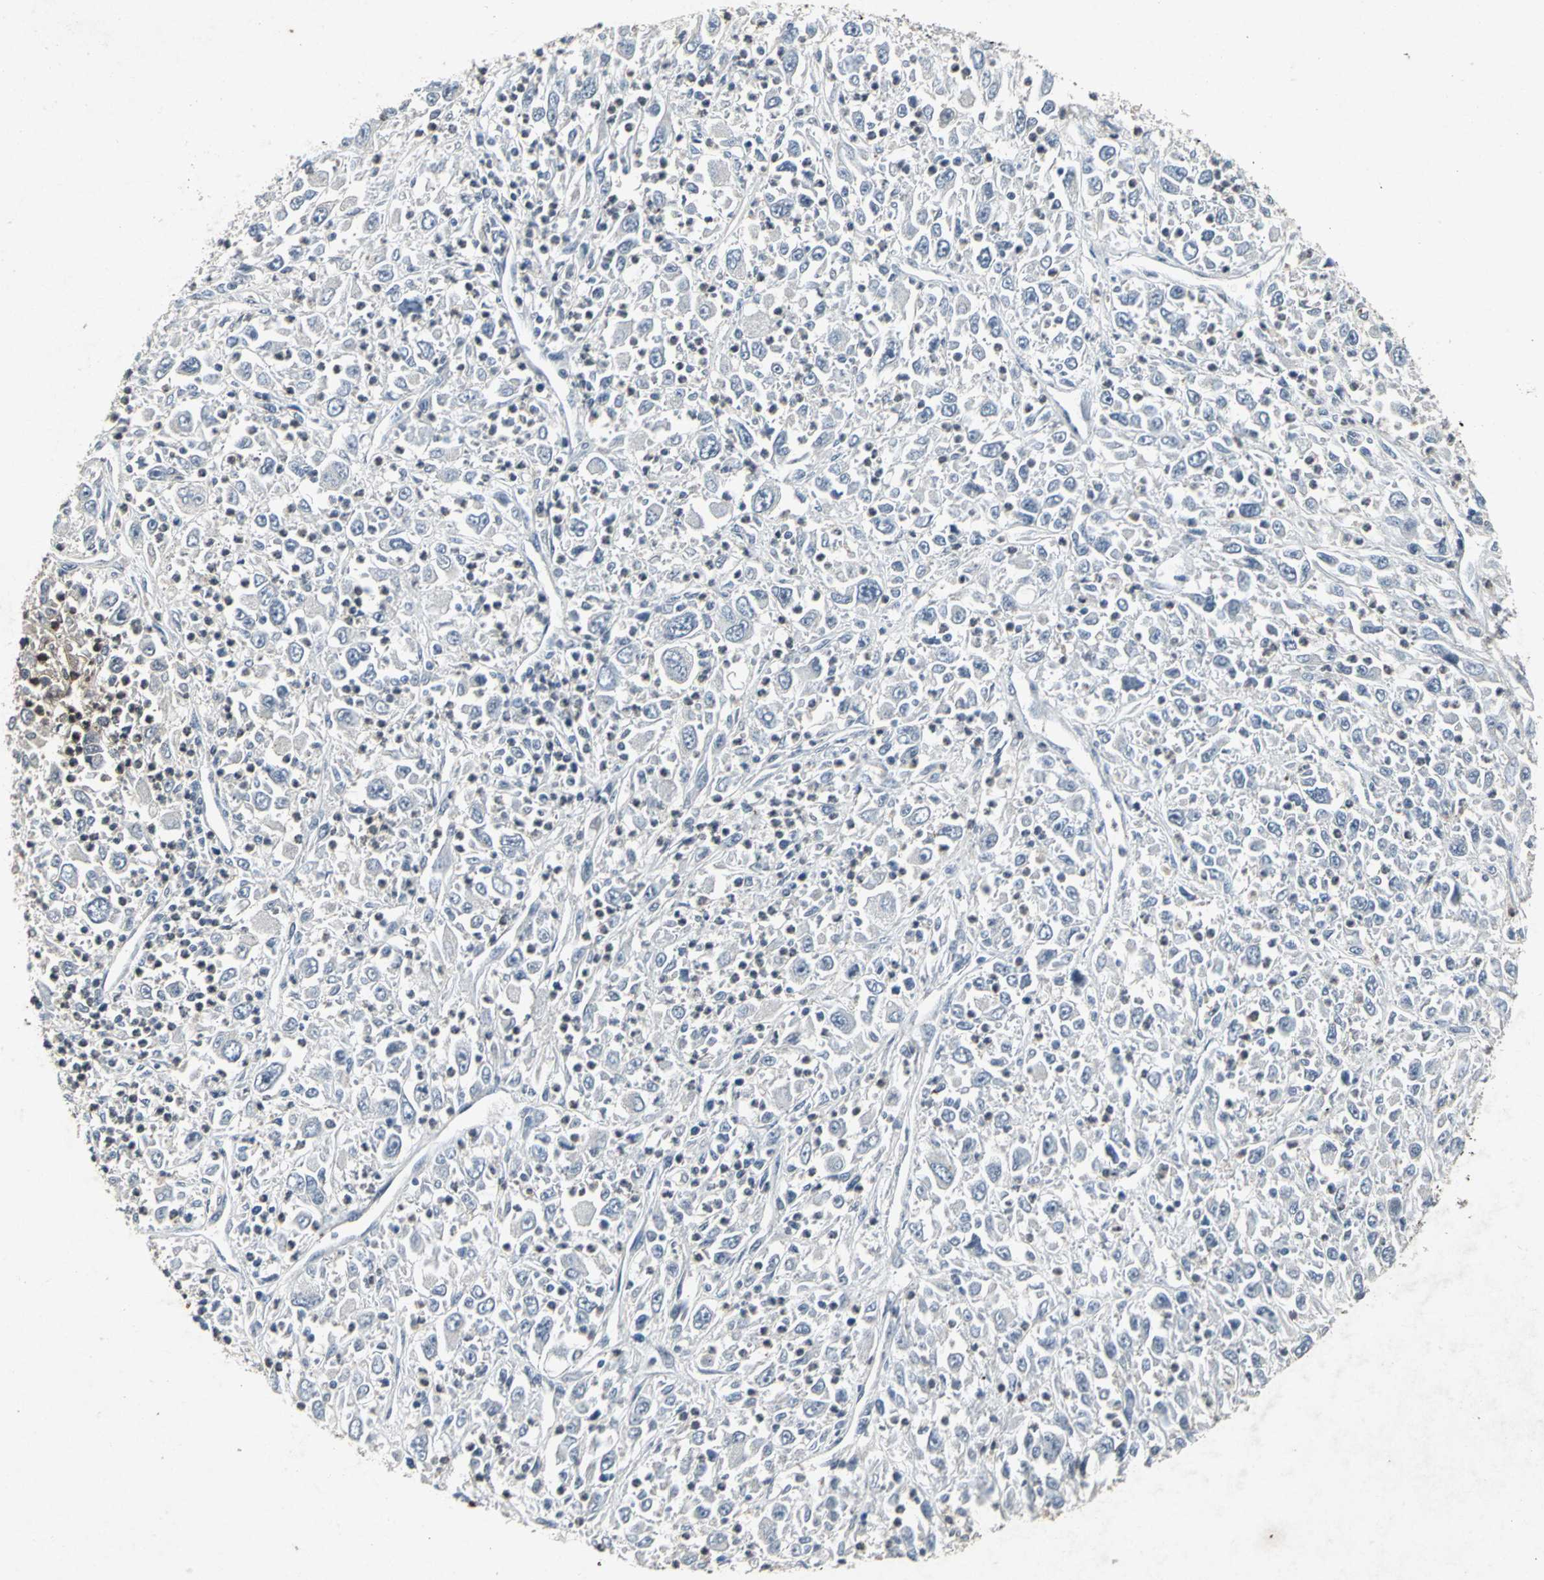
{"staining": {"intensity": "negative", "quantity": "none", "location": "none"}, "tissue": "melanoma", "cell_type": "Tumor cells", "image_type": "cancer", "snomed": [{"axis": "morphology", "description": "Malignant melanoma, Metastatic site"}, {"axis": "topography", "description": "Skin"}], "caption": "IHC image of melanoma stained for a protein (brown), which exhibits no positivity in tumor cells.", "gene": "BMP4", "patient": {"sex": "female", "age": 56}}